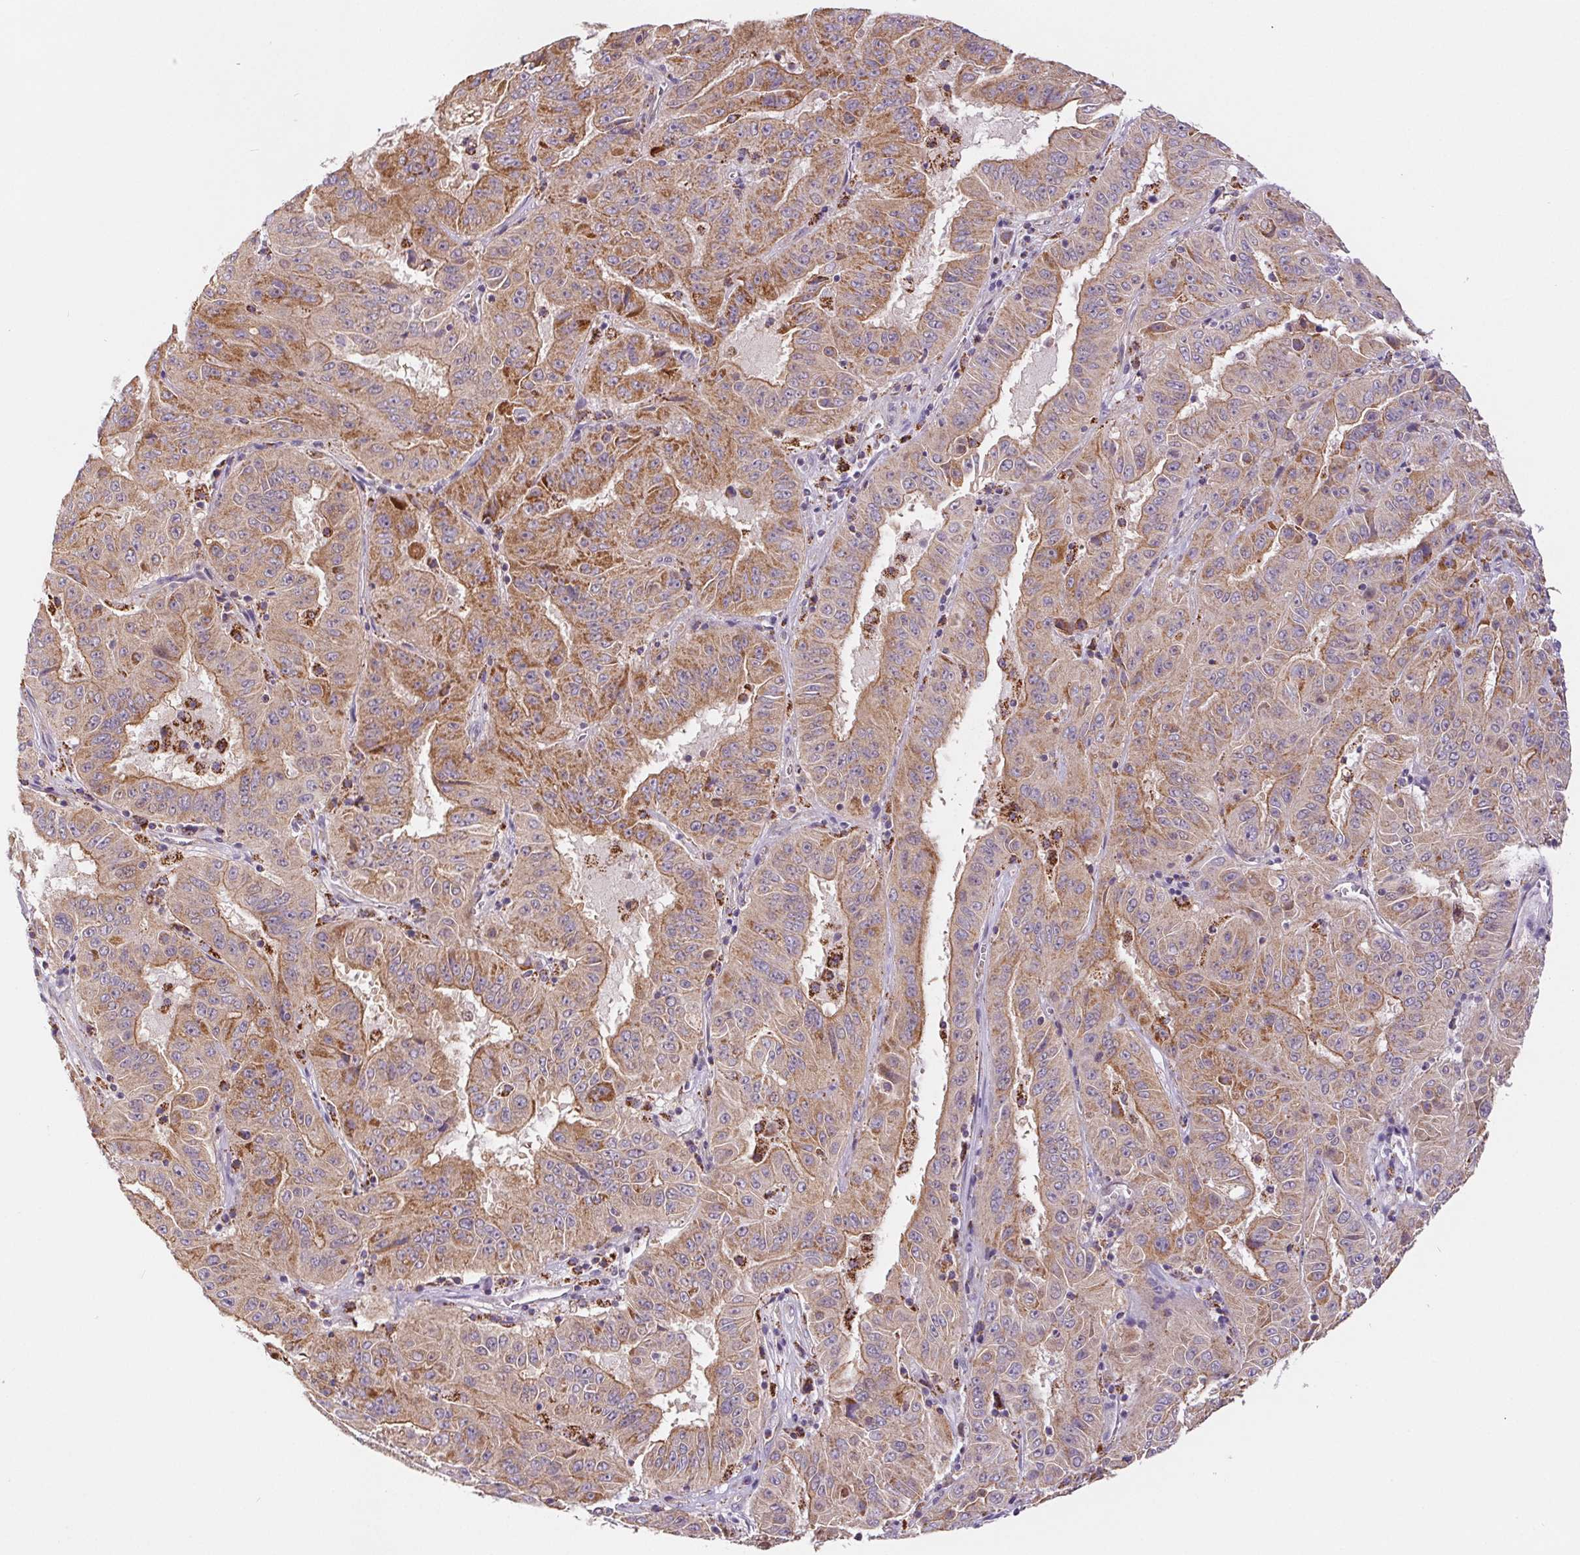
{"staining": {"intensity": "moderate", "quantity": "25%-75%", "location": "cytoplasmic/membranous"}, "tissue": "pancreatic cancer", "cell_type": "Tumor cells", "image_type": "cancer", "snomed": [{"axis": "morphology", "description": "Adenocarcinoma, NOS"}, {"axis": "topography", "description": "Pancreas"}], "caption": "This image demonstrates adenocarcinoma (pancreatic) stained with immunohistochemistry to label a protein in brown. The cytoplasmic/membranous of tumor cells show moderate positivity for the protein. Nuclei are counter-stained blue.", "gene": "EMC6", "patient": {"sex": "male", "age": 63}}